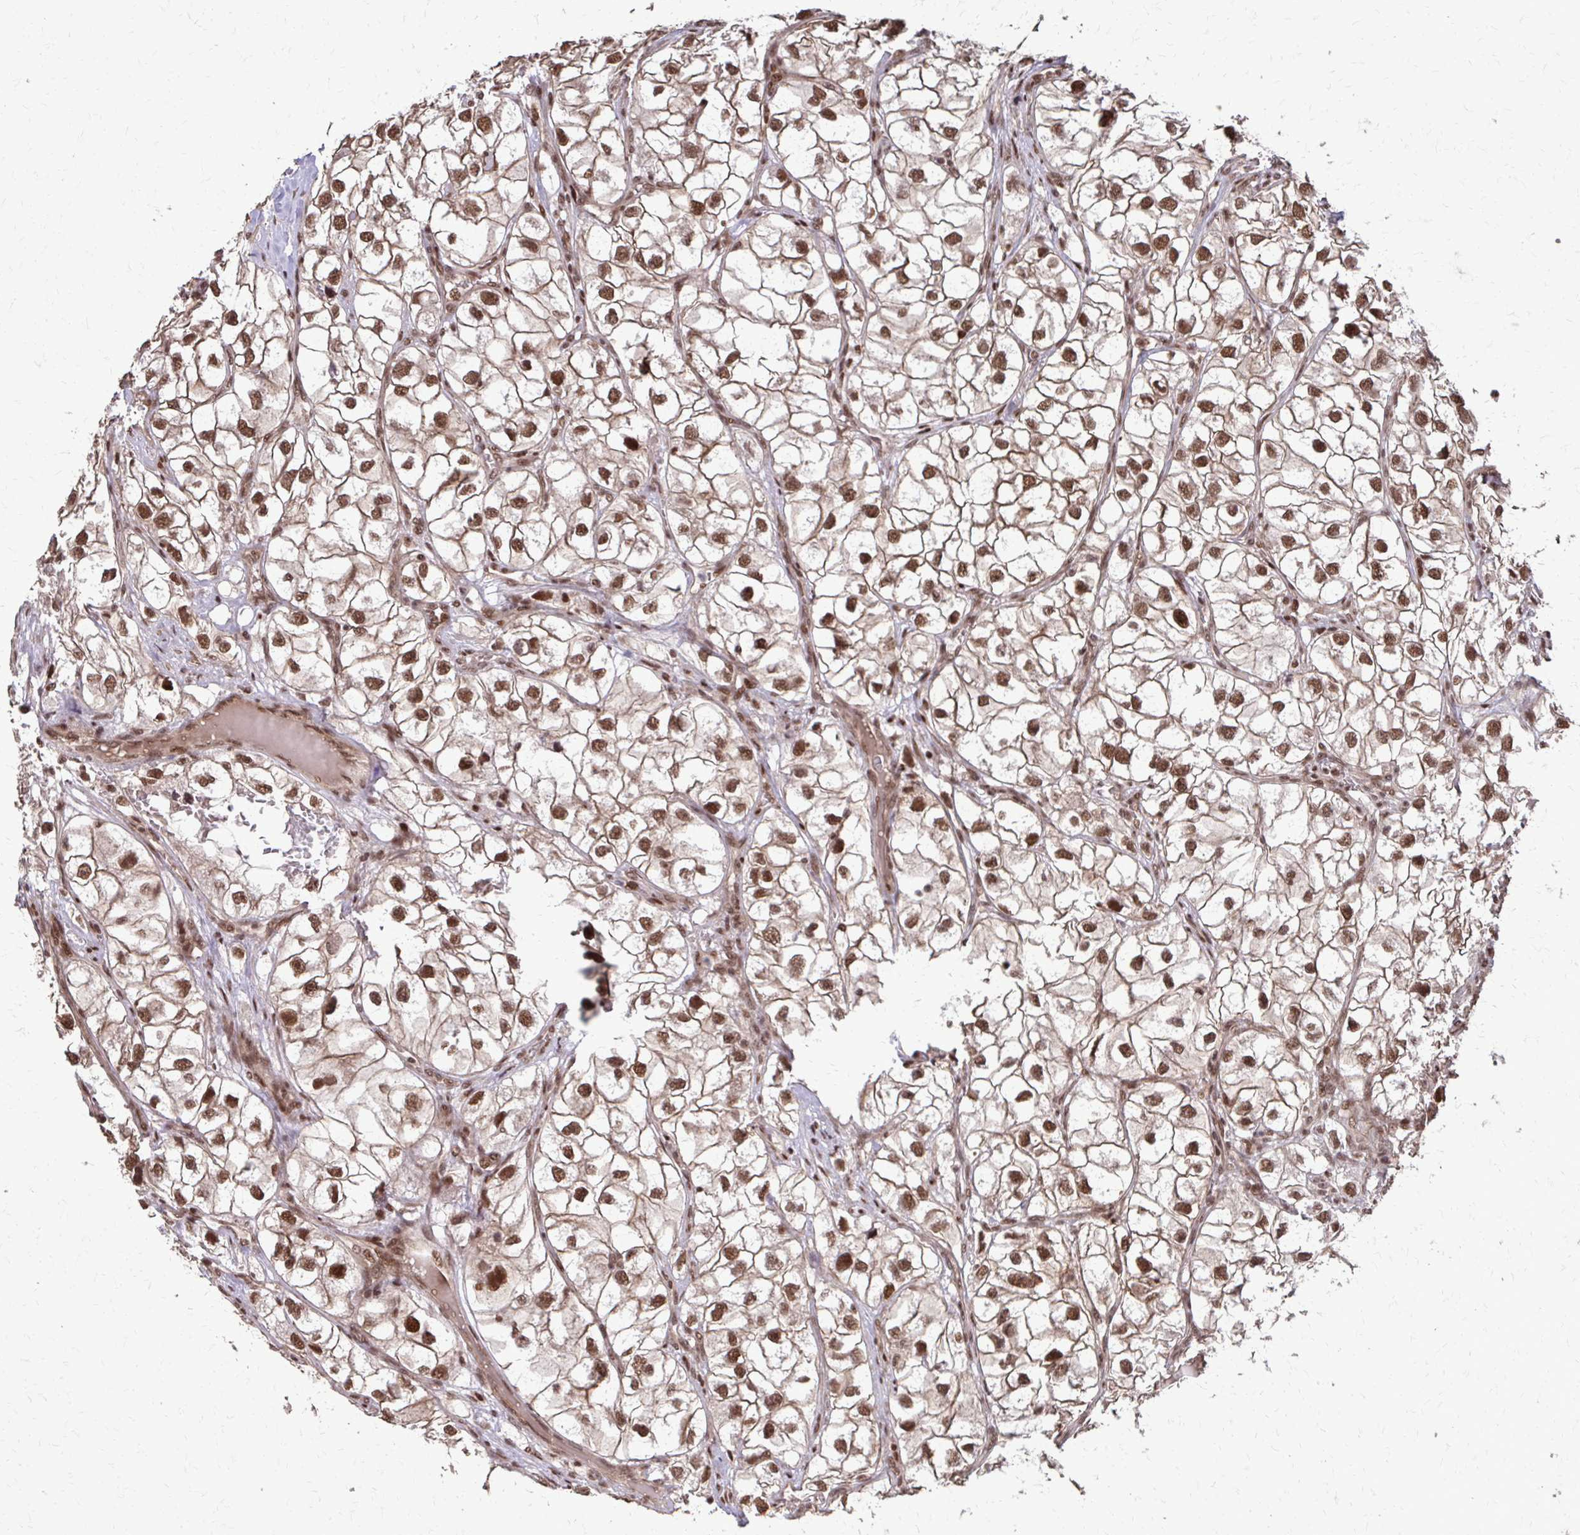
{"staining": {"intensity": "moderate", "quantity": ">75%", "location": "nuclear"}, "tissue": "renal cancer", "cell_type": "Tumor cells", "image_type": "cancer", "snomed": [{"axis": "morphology", "description": "Adenocarcinoma, NOS"}, {"axis": "topography", "description": "Kidney"}], "caption": "Adenocarcinoma (renal) stained with a protein marker reveals moderate staining in tumor cells.", "gene": "SS18", "patient": {"sex": "male", "age": 59}}